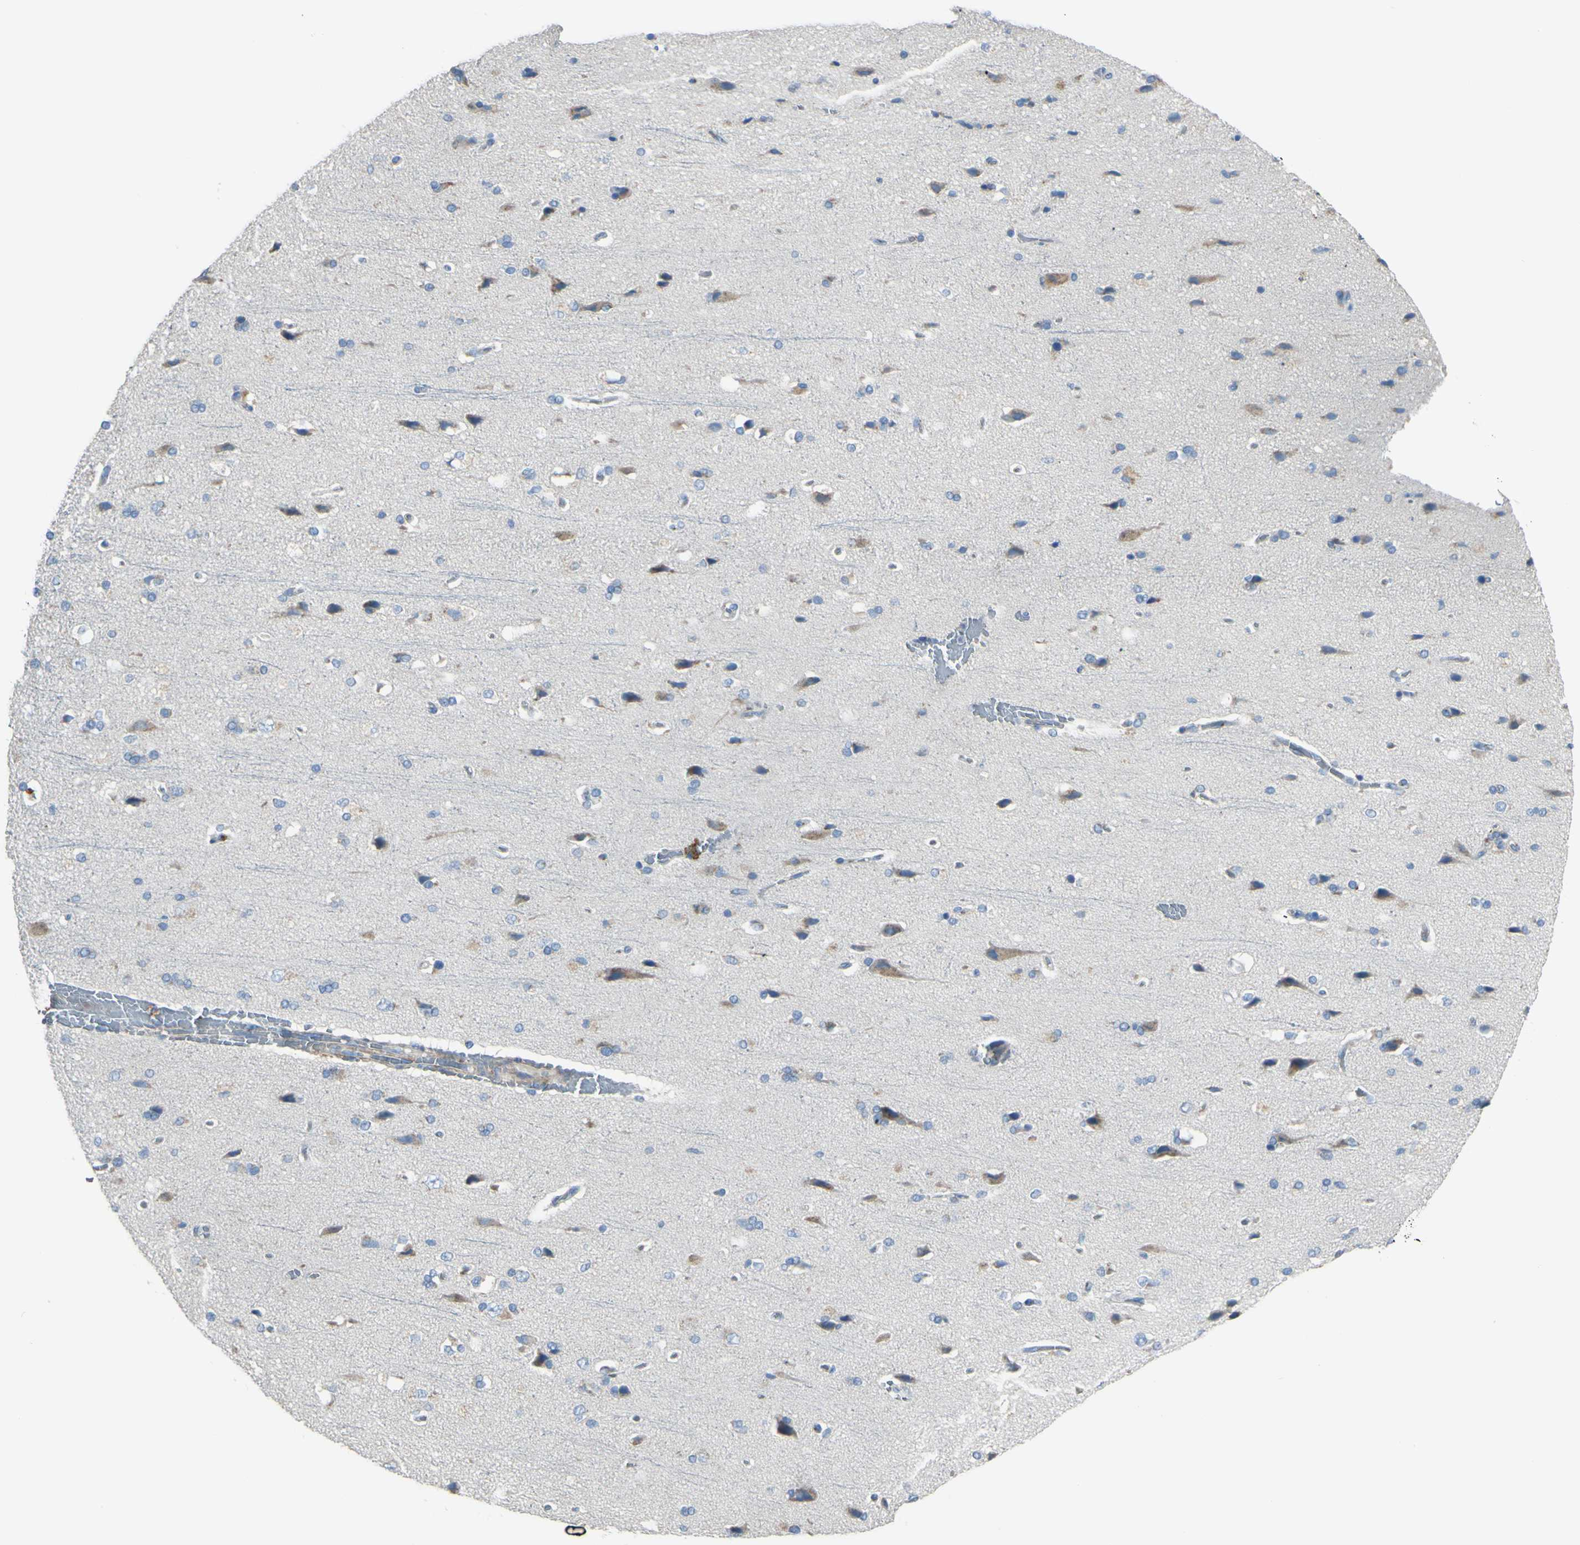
{"staining": {"intensity": "negative", "quantity": "none", "location": "none"}, "tissue": "cerebral cortex", "cell_type": "Endothelial cells", "image_type": "normal", "snomed": [{"axis": "morphology", "description": "Normal tissue, NOS"}, {"axis": "topography", "description": "Cerebral cortex"}], "caption": "DAB immunohistochemical staining of benign human cerebral cortex shows no significant positivity in endothelial cells. Nuclei are stained in blue.", "gene": "B4GALT3", "patient": {"sex": "male", "age": 62}}